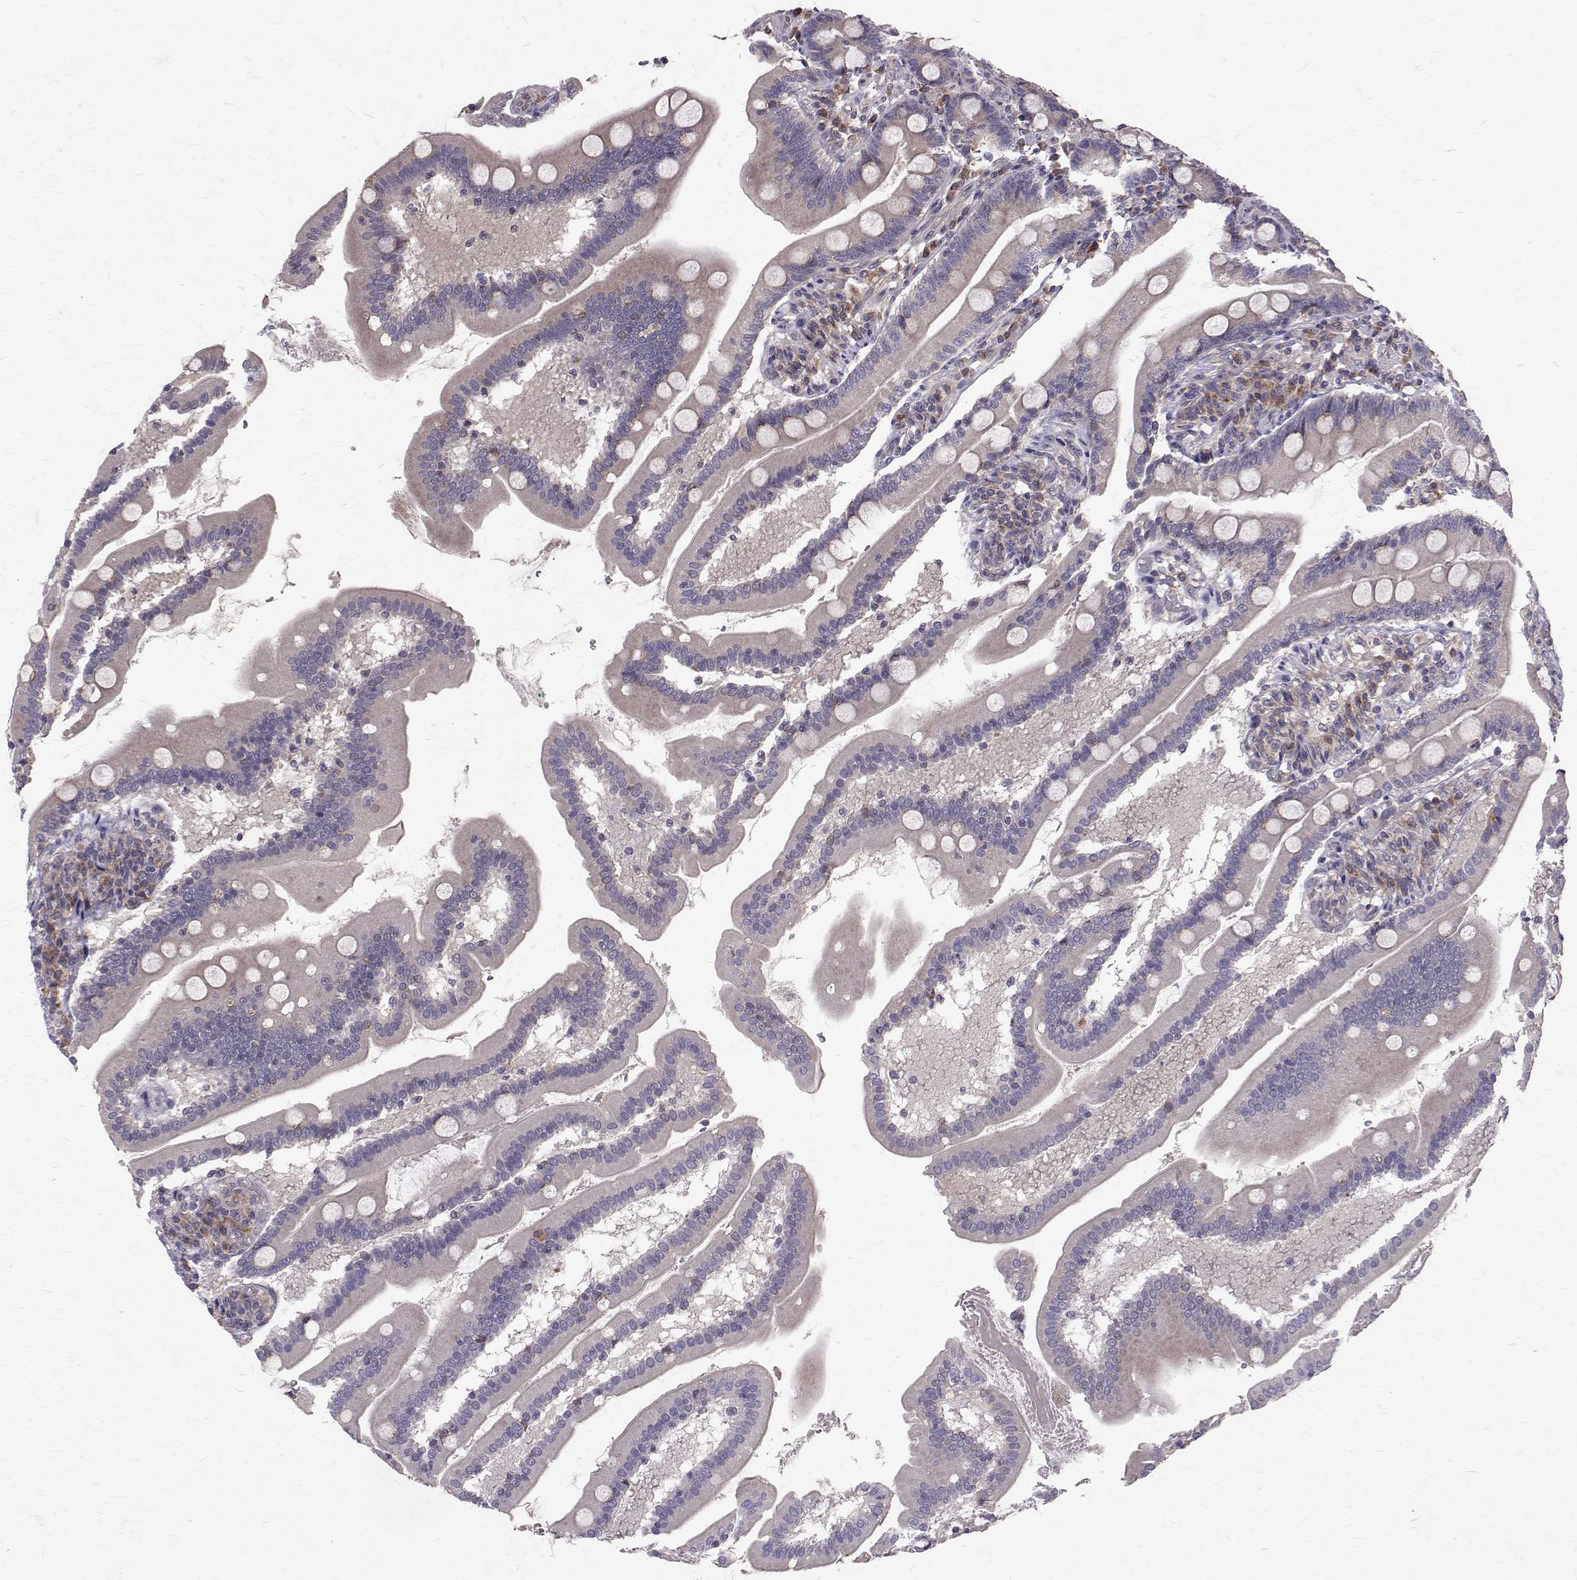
{"staining": {"intensity": "weak", "quantity": "25%-75%", "location": "cytoplasmic/membranous"}, "tissue": "duodenum", "cell_type": "Glandular cells", "image_type": "normal", "snomed": [{"axis": "morphology", "description": "Normal tissue, NOS"}, {"axis": "topography", "description": "Duodenum"}], "caption": "Protein staining by IHC shows weak cytoplasmic/membranous positivity in about 25%-75% of glandular cells in unremarkable duodenum. (IHC, brightfield microscopy, high magnification).", "gene": "ARFGAP1", "patient": {"sex": "female", "age": 67}}